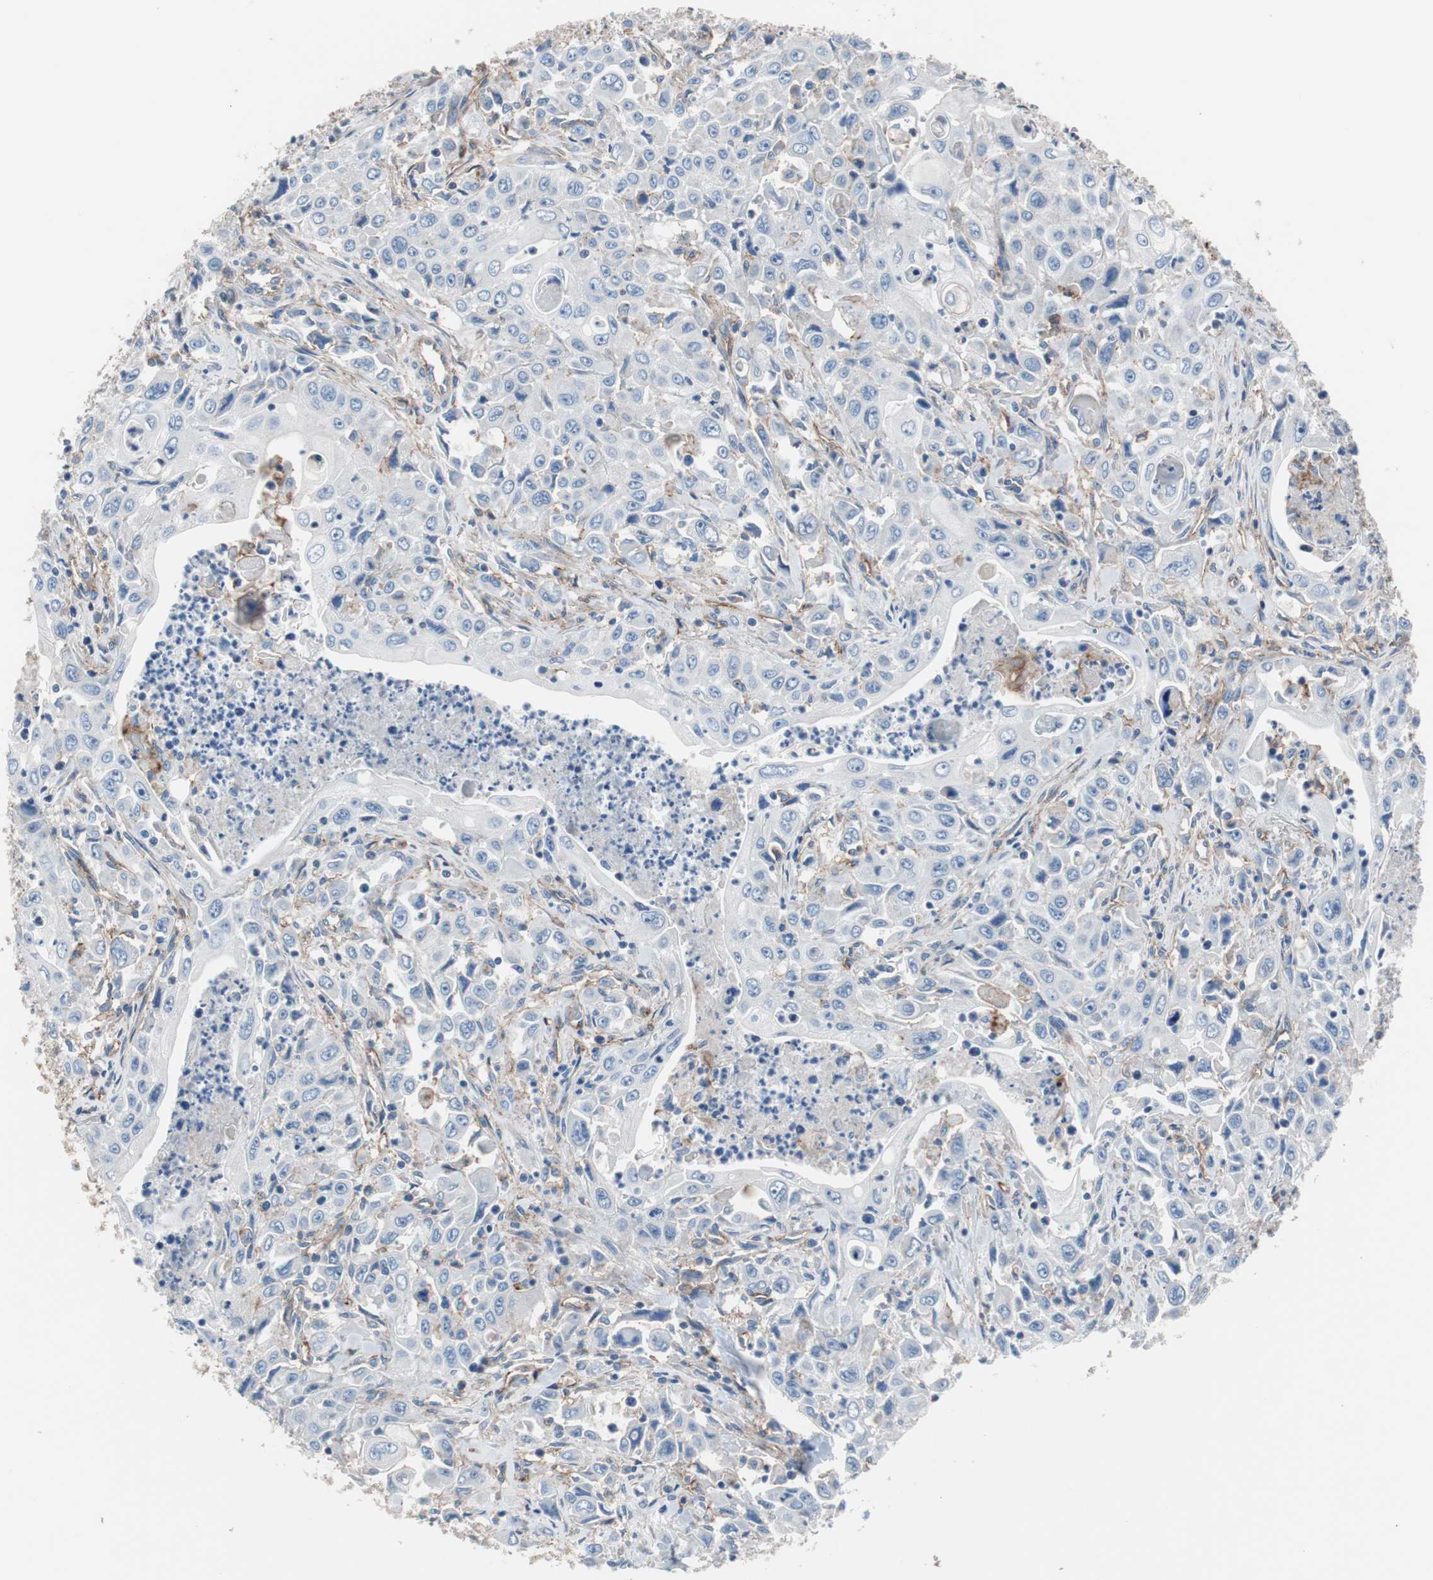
{"staining": {"intensity": "negative", "quantity": "none", "location": "none"}, "tissue": "pancreatic cancer", "cell_type": "Tumor cells", "image_type": "cancer", "snomed": [{"axis": "morphology", "description": "Adenocarcinoma, NOS"}, {"axis": "topography", "description": "Pancreas"}], "caption": "Protein analysis of pancreatic adenocarcinoma exhibits no significant positivity in tumor cells. The staining is performed using DAB brown chromogen with nuclei counter-stained in using hematoxylin.", "gene": "CD81", "patient": {"sex": "male", "age": 70}}